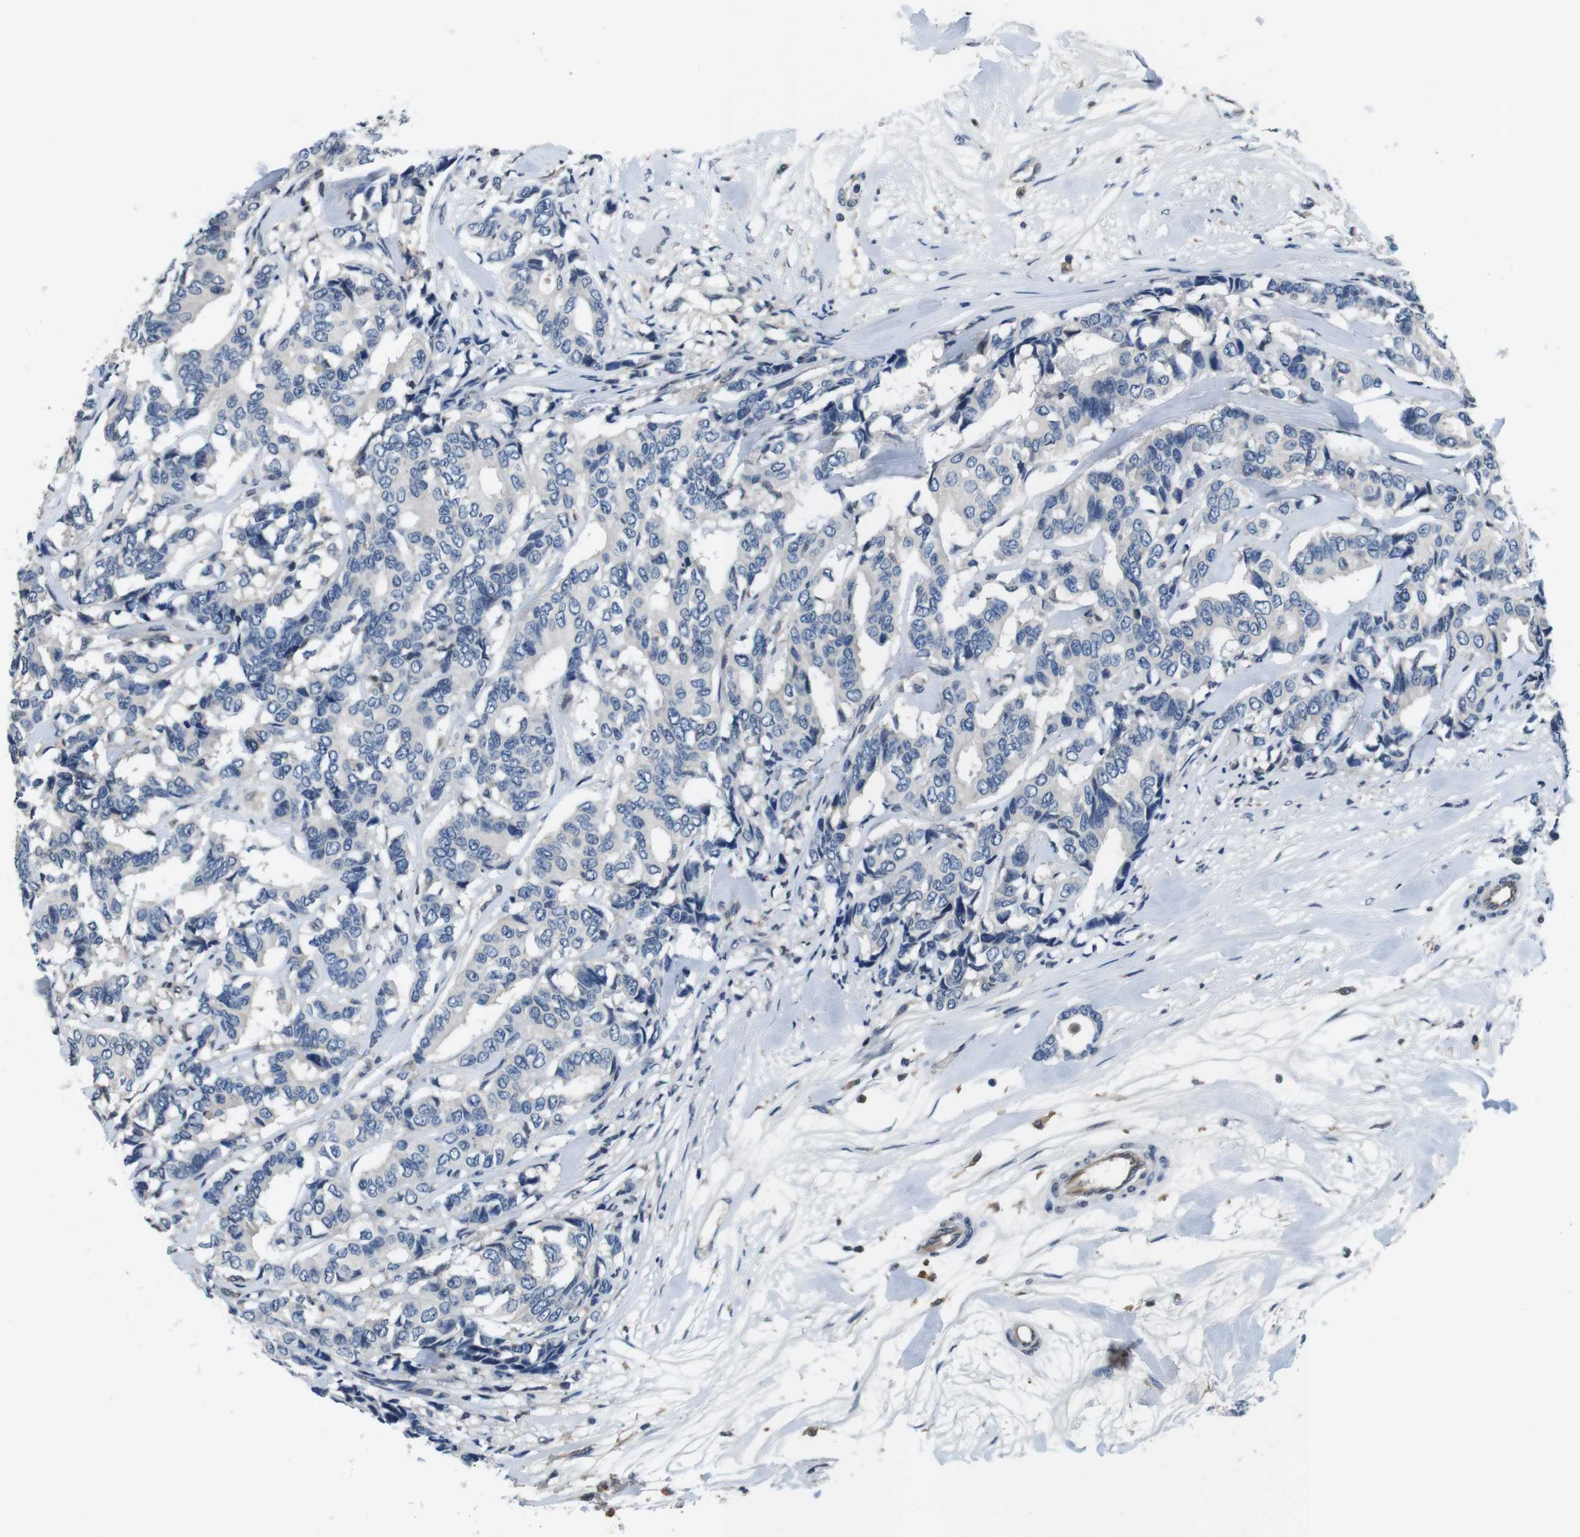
{"staining": {"intensity": "negative", "quantity": "none", "location": "none"}, "tissue": "breast cancer", "cell_type": "Tumor cells", "image_type": "cancer", "snomed": [{"axis": "morphology", "description": "Duct carcinoma"}, {"axis": "topography", "description": "Breast"}], "caption": "Infiltrating ductal carcinoma (breast) was stained to show a protein in brown. There is no significant staining in tumor cells.", "gene": "CD163L1", "patient": {"sex": "female", "age": 87}}